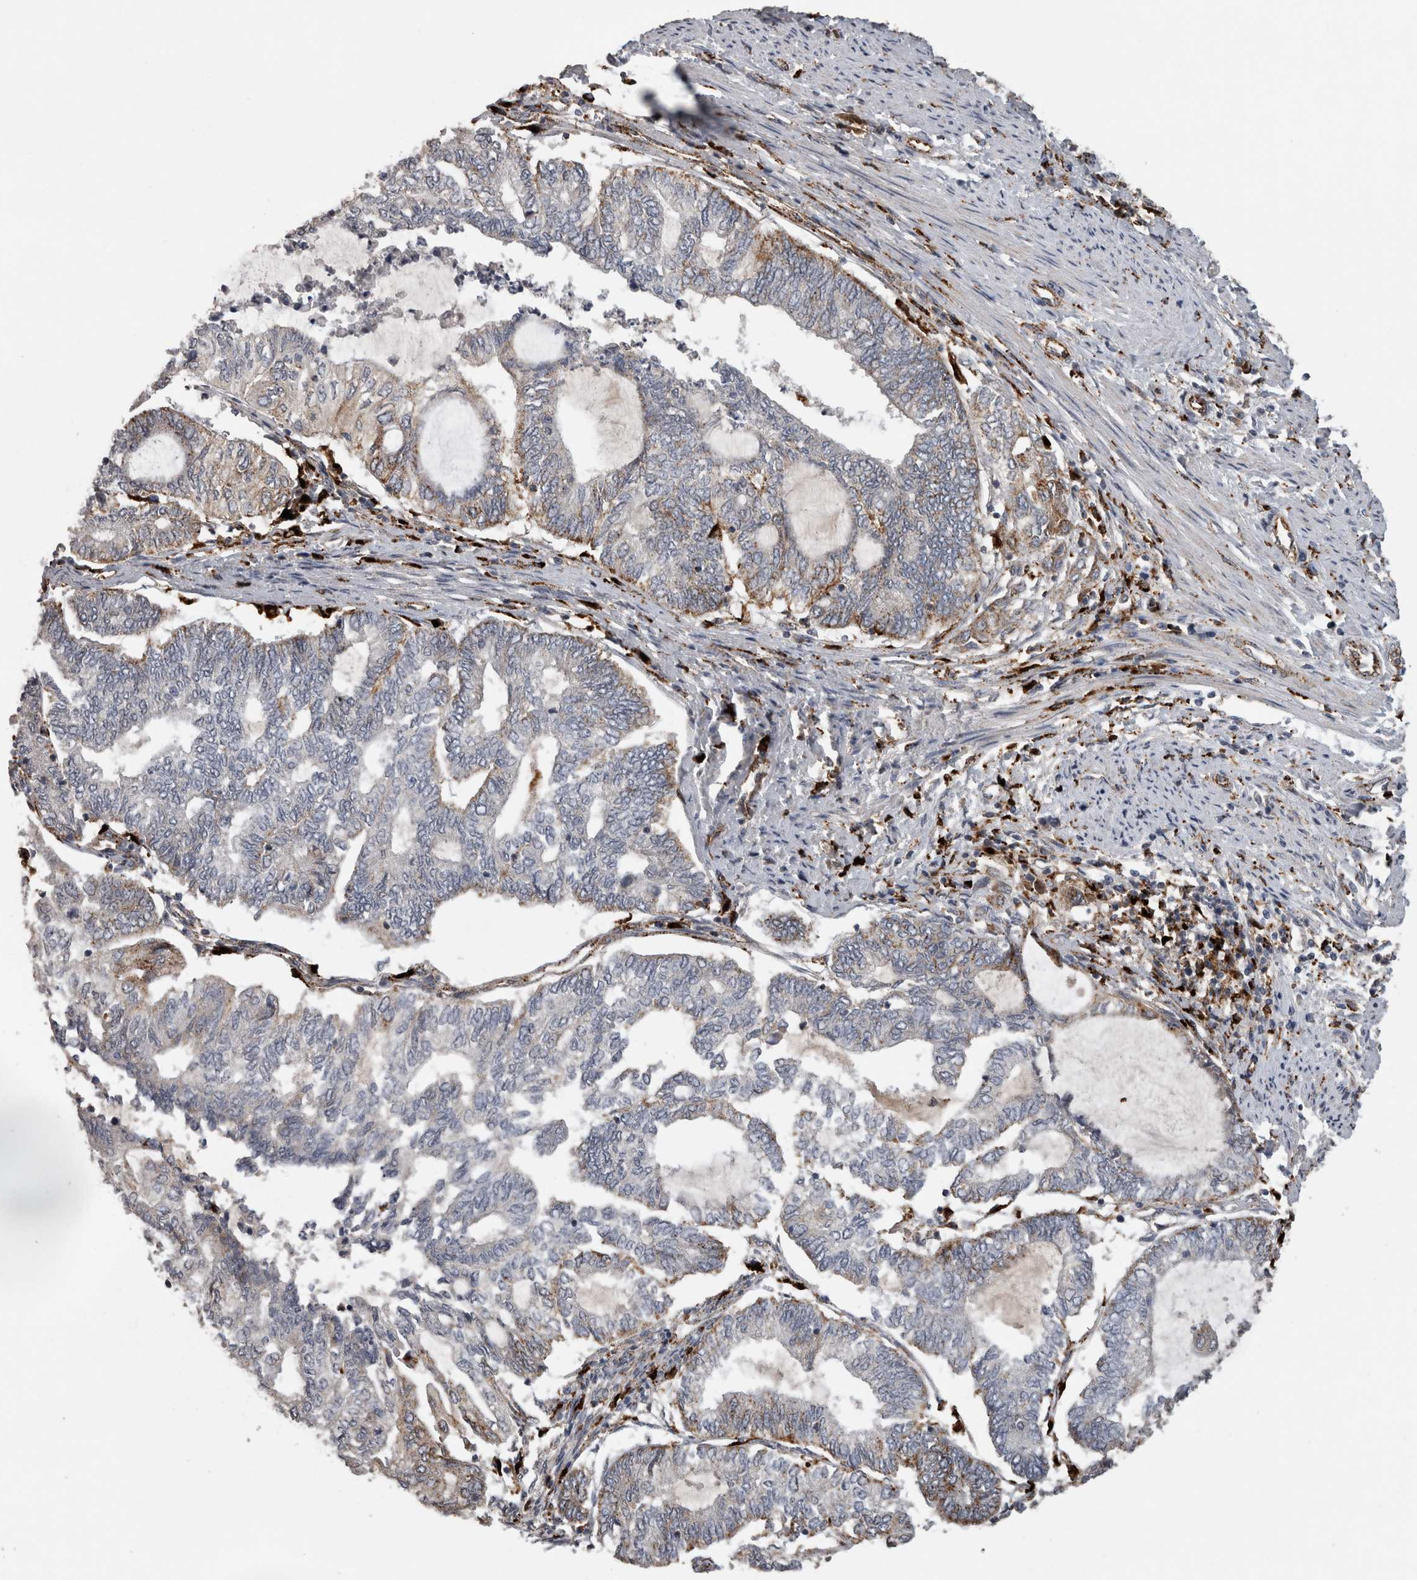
{"staining": {"intensity": "moderate", "quantity": "<25%", "location": "cytoplasmic/membranous"}, "tissue": "endometrial cancer", "cell_type": "Tumor cells", "image_type": "cancer", "snomed": [{"axis": "morphology", "description": "Adenocarcinoma, NOS"}, {"axis": "topography", "description": "Uterus"}, {"axis": "topography", "description": "Endometrium"}], "caption": "About <25% of tumor cells in endometrial cancer display moderate cytoplasmic/membranous protein positivity as visualized by brown immunohistochemical staining.", "gene": "CTSZ", "patient": {"sex": "female", "age": 70}}